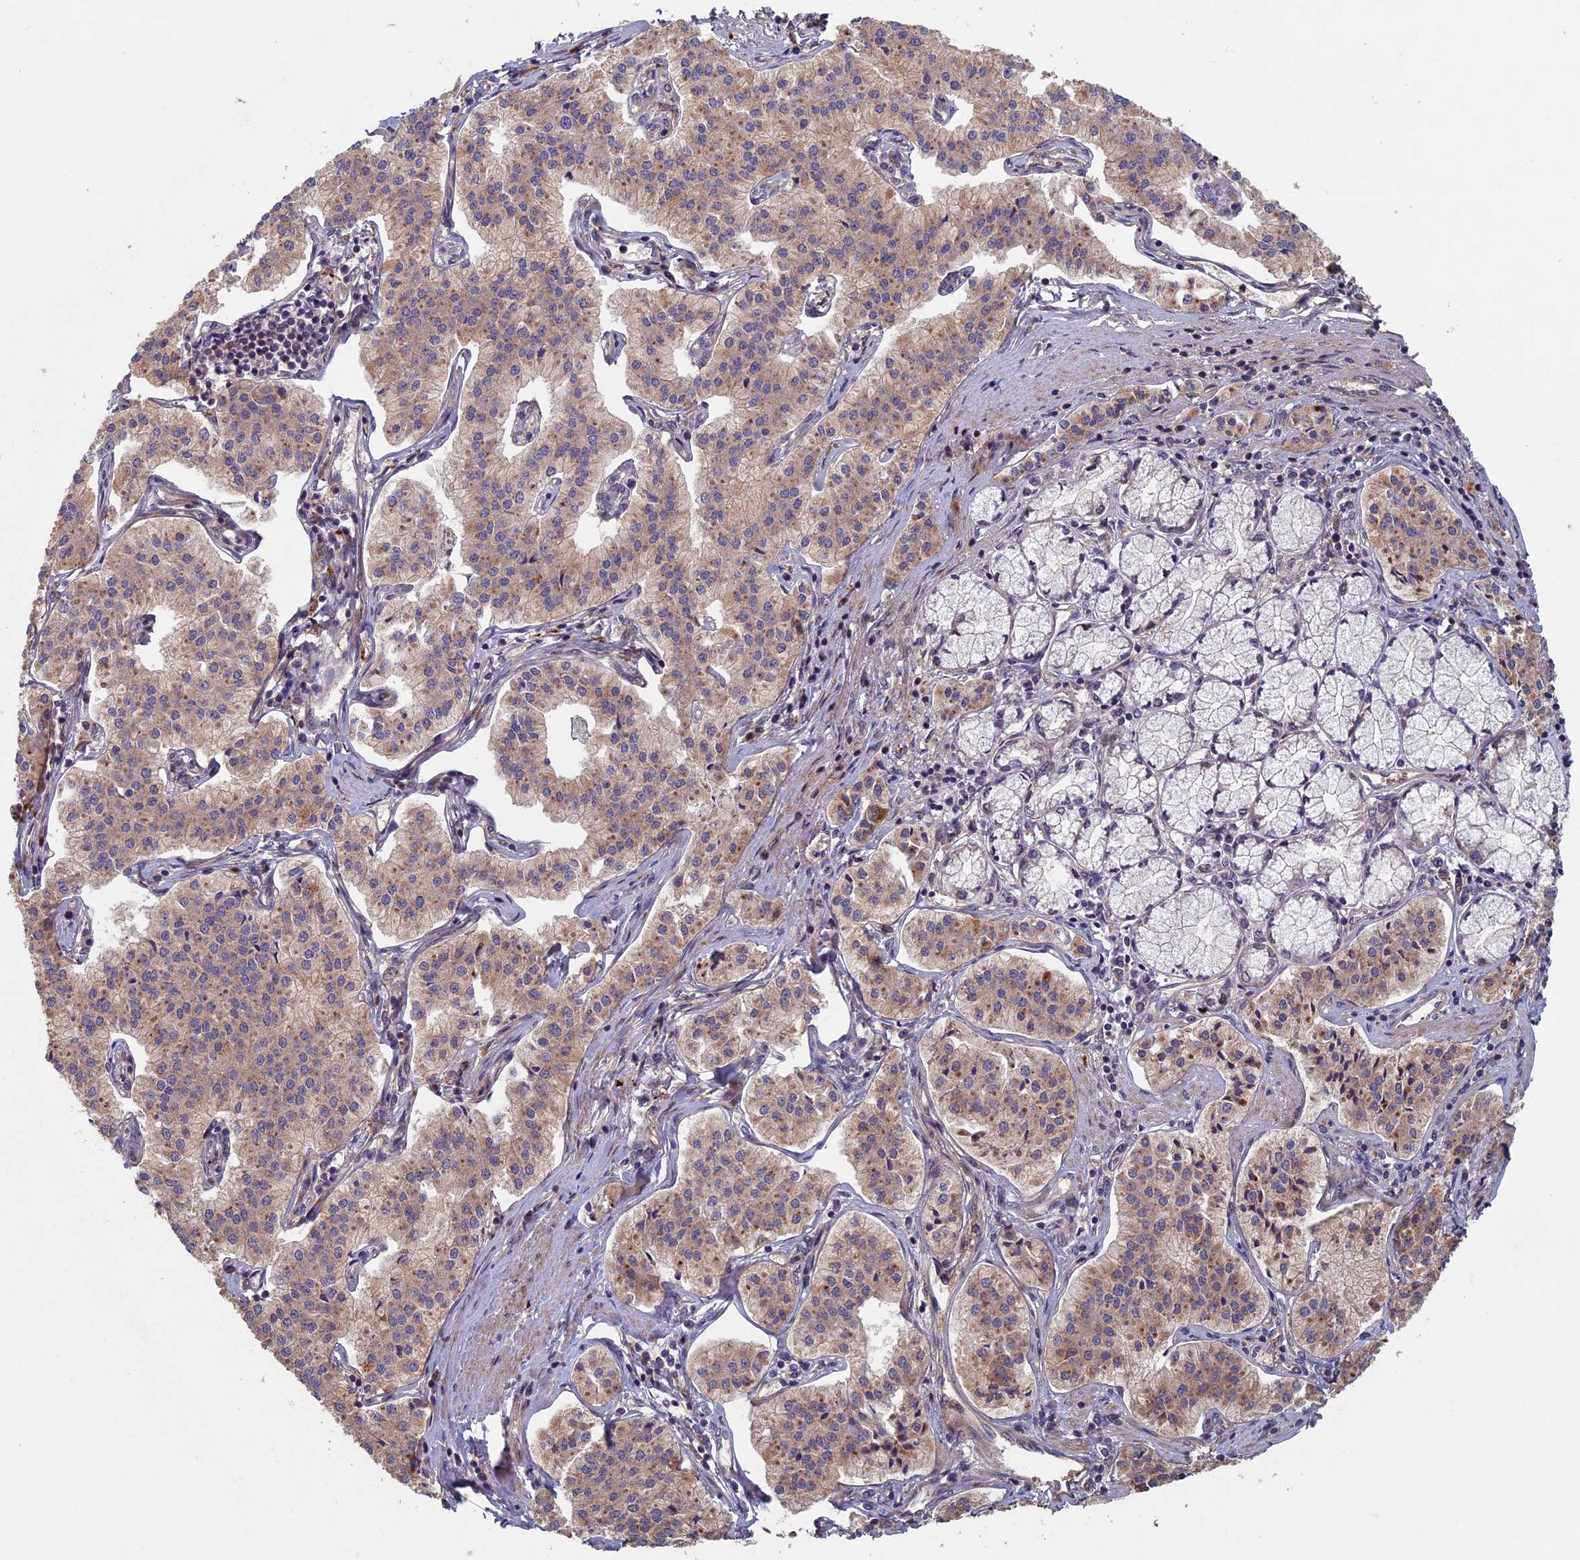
{"staining": {"intensity": "weak", "quantity": ">75%", "location": "cytoplasmic/membranous"}, "tissue": "pancreatic cancer", "cell_type": "Tumor cells", "image_type": "cancer", "snomed": [{"axis": "morphology", "description": "Adenocarcinoma, NOS"}, {"axis": "topography", "description": "Pancreas"}], "caption": "This micrograph reveals pancreatic cancer (adenocarcinoma) stained with immunohistochemistry to label a protein in brown. The cytoplasmic/membranous of tumor cells show weak positivity for the protein. Nuclei are counter-stained blue.", "gene": "RCCD1", "patient": {"sex": "female", "age": 50}}